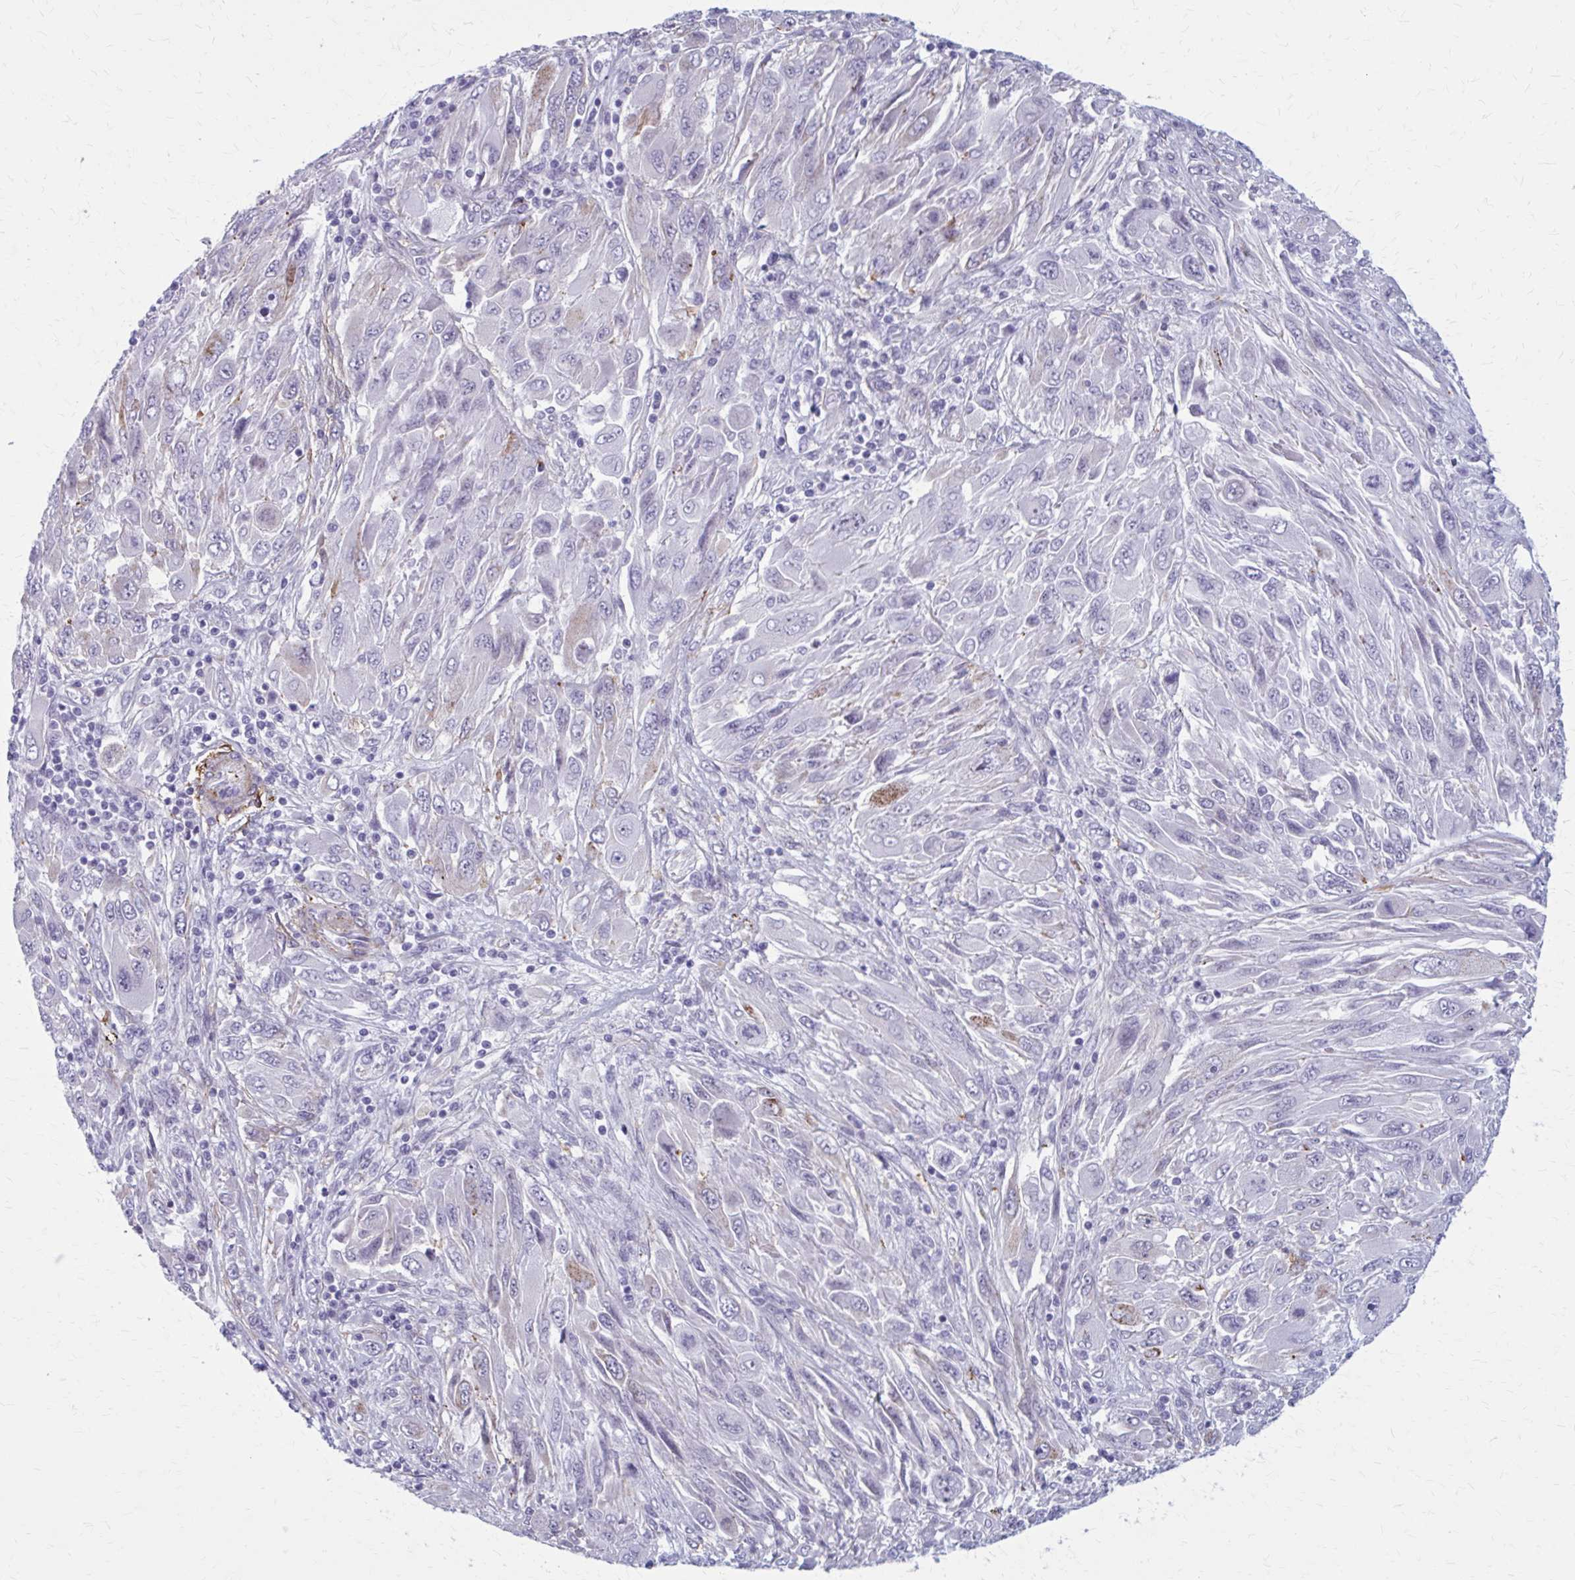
{"staining": {"intensity": "negative", "quantity": "none", "location": "none"}, "tissue": "melanoma", "cell_type": "Tumor cells", "image_type": "cancer", "snomed": [{"axis": "morphology", "description": "Malignant melanoma, NOS"}, {"axis": "topography", "description": "Skin"}], "caption": "A high-resolution histopathology image shows IHC staining of melanoma, which displays no significant positivity in tumor cells.", "gene": "AKAP12", "patient": {"sex": "female", "age": 91}}